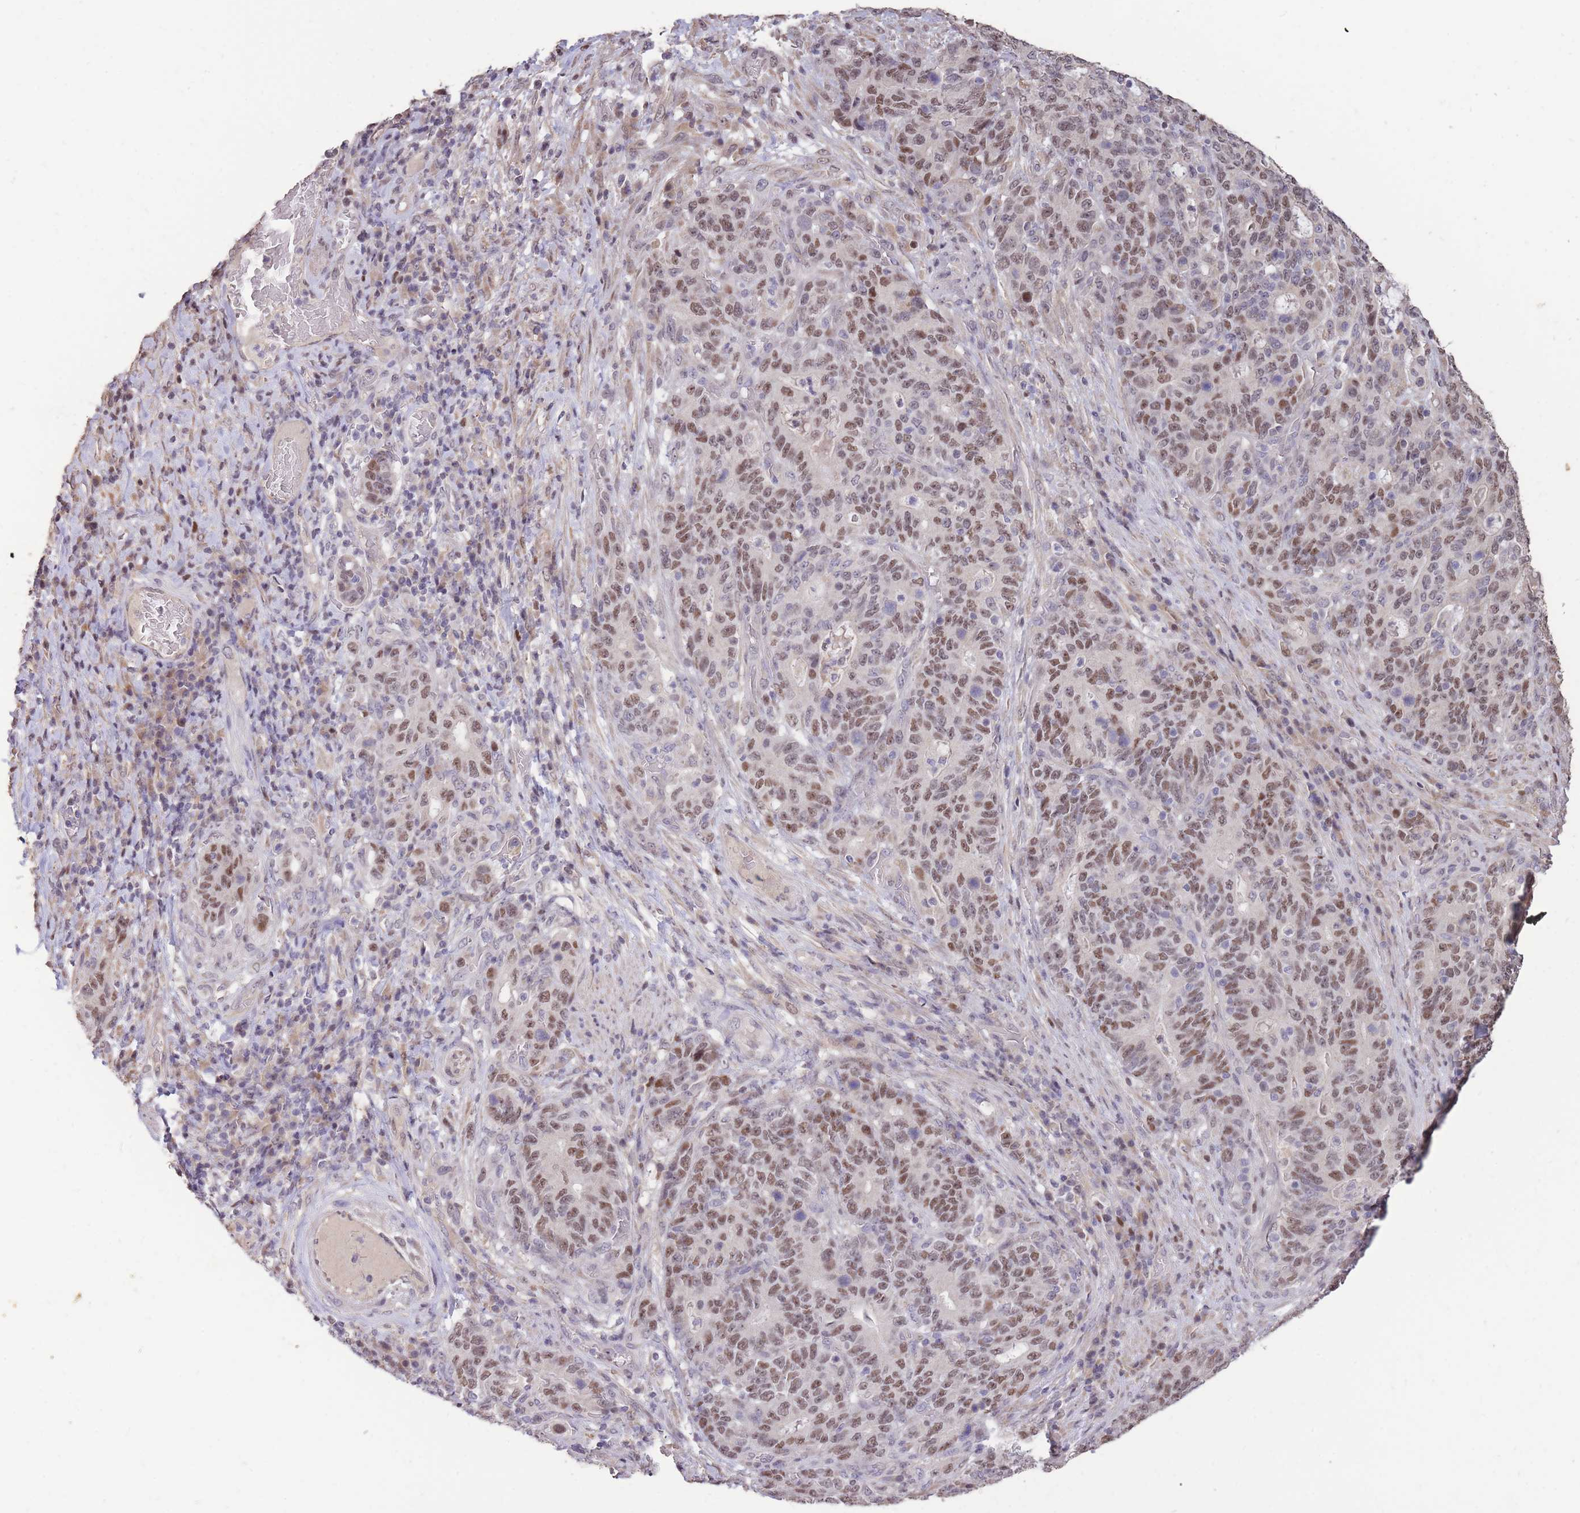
{"staining": {"intensity": "moderate", "quantity": "25%-75%", "location": "nuclear"}, "tissue": "stomach cancer", "cell_type": "Tumor cells", "image_type": "cancer", "snomed": [{"axis": "morphology", "description": "Normal tissue, NOS"}, {"axis": "morphology", "description": "Adenocarcinoma, NOS"}, {"axis": "topography", "description": "Stomach"}], "caption": "The immunohistochemical stain highlights moderate nuclear expression in tumor cells of adenocarcinoma (stomach) tissue.", "gene": "RGS14", "patient": {"sex": "female", "age": 64}}